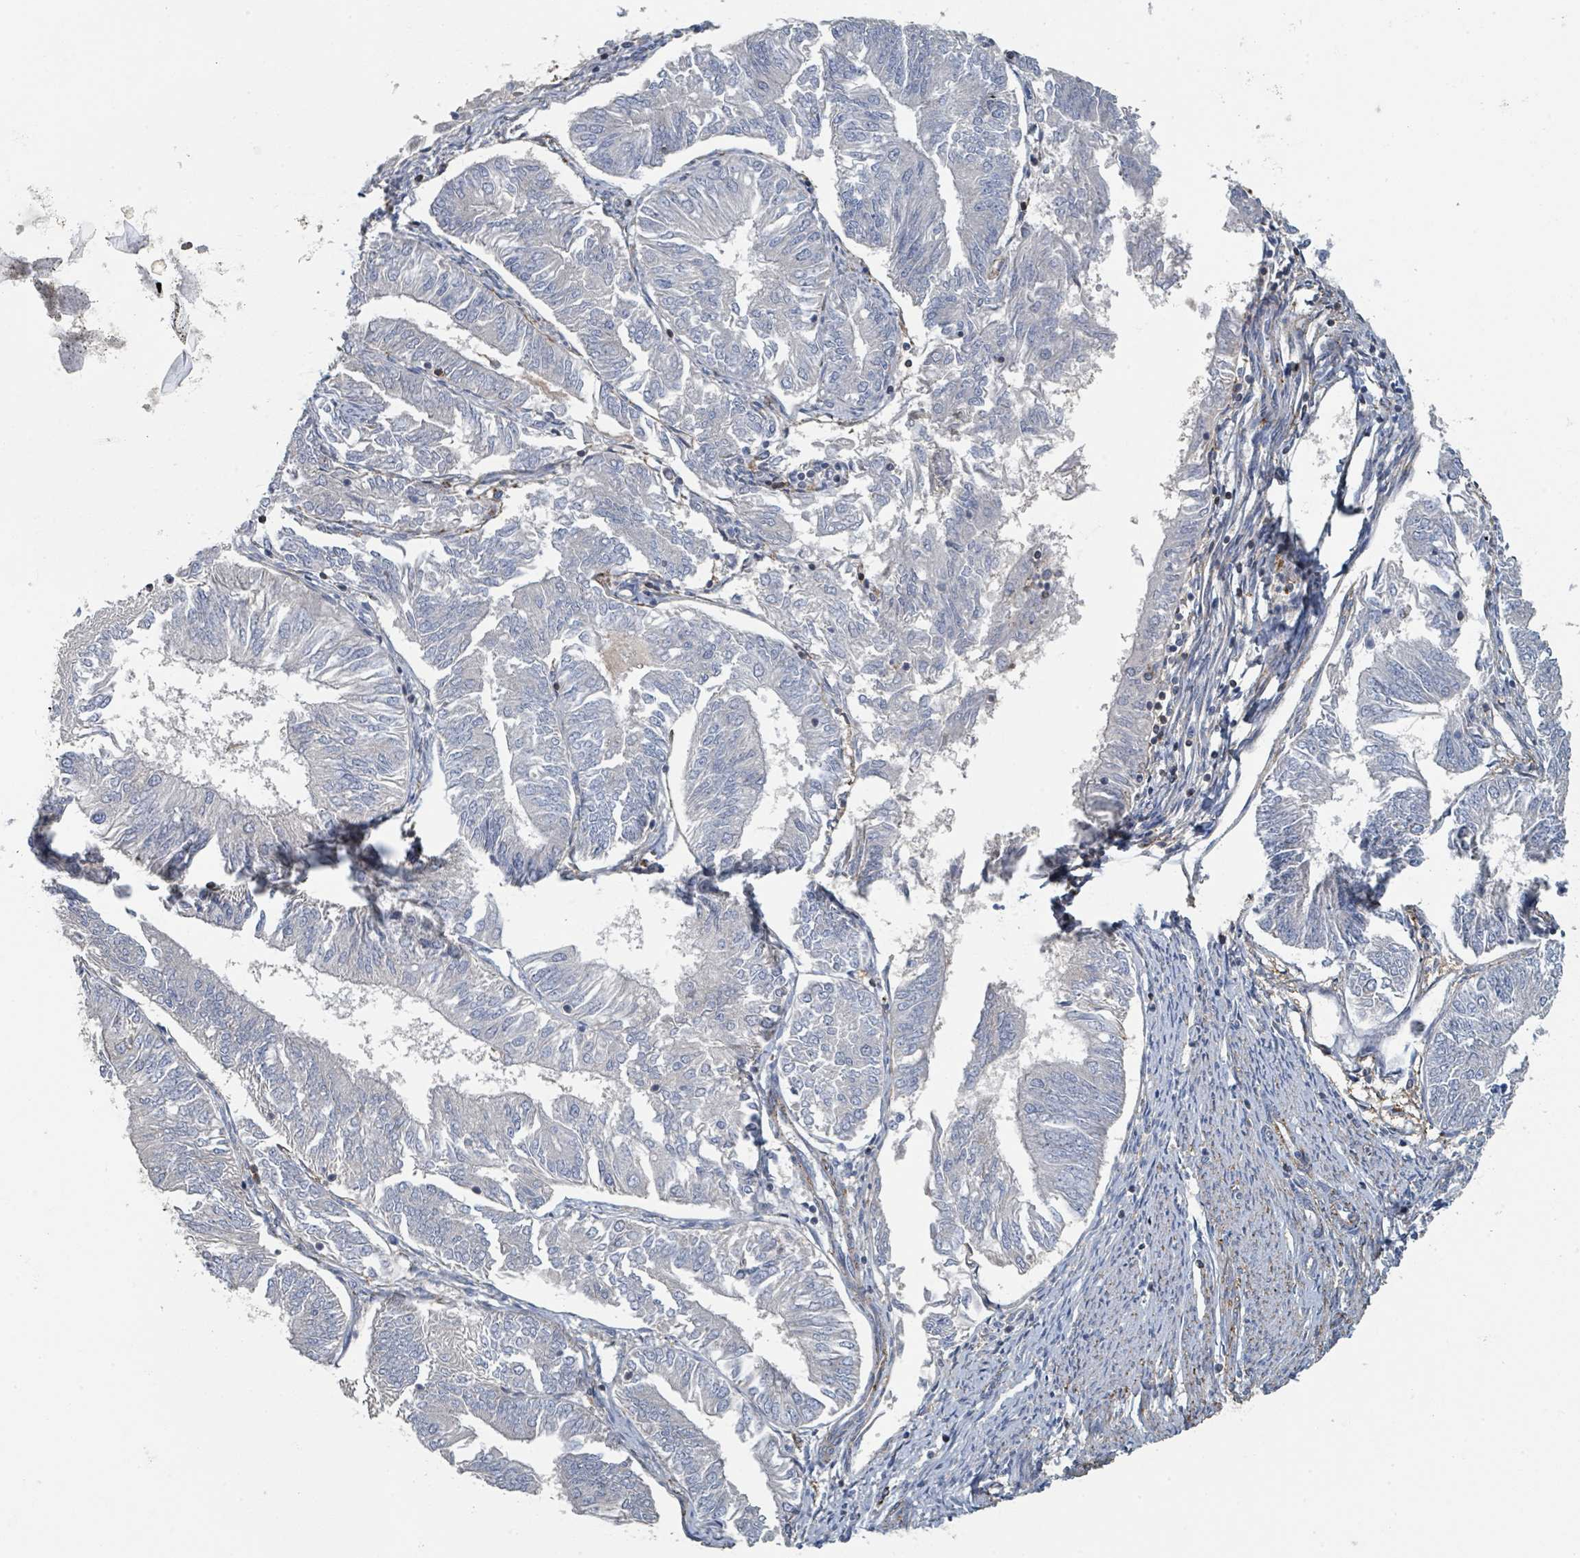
{"staining": {"intensity": "negative", "quantity": "none", "location": "none"}, "tissue": "endometrial cancer", "cell_type": "Tumor cells", "image_type": "cancer", "snomed": [{"axis": "morphology", "description": "Adenocarcinoma, NOS"}, {"axis": "topography", "description": "Endometrium"}], "caption": "IHC histopathology image of human endometrial adenocarcinoma stained for a protein (brown), which reveals no positivity in tumor cells.", "gene": "LRRC42", "patient": {"sex": "female", "age": 58}}